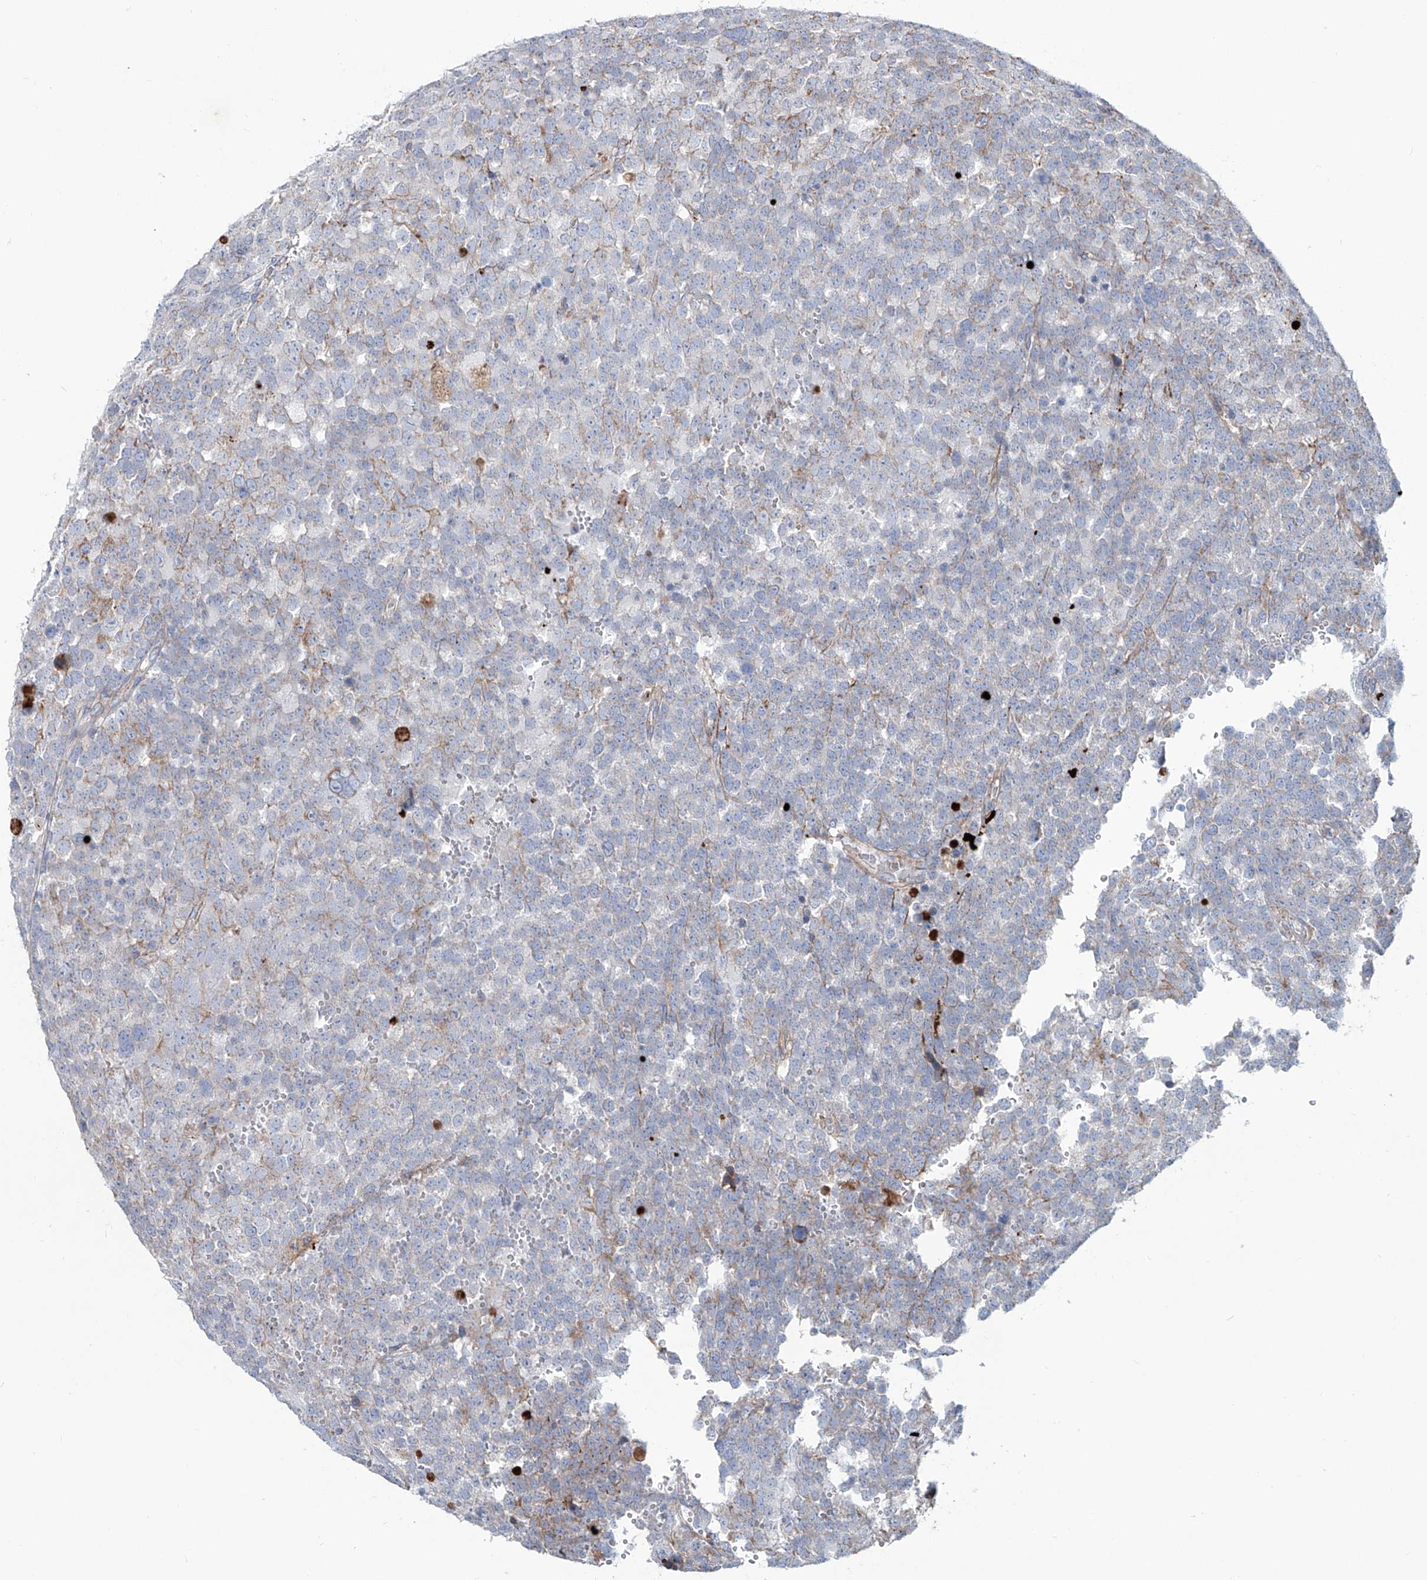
{"staining": {"intensity": "weak", "quantity": "<25%", "location": "cytoplasmic/membranous"}, "tissue": "testis cancer", "cell_type": "Tumor cells", "image_type": "cancer", "snomed": [{"axis": "morphology", "description": "Seminoma, NOS"}, {"axis": "topography", "description": "Testis"}], "caption": "DAB immunohistochemical staining of testis seminoma demonstrates no significant staining in tumor cells. (DAB (3,3'-diaminobenzidine) IHC, high magnification).", "gene": "CDH5", "patient": {"sex": "male", "age": 71}}